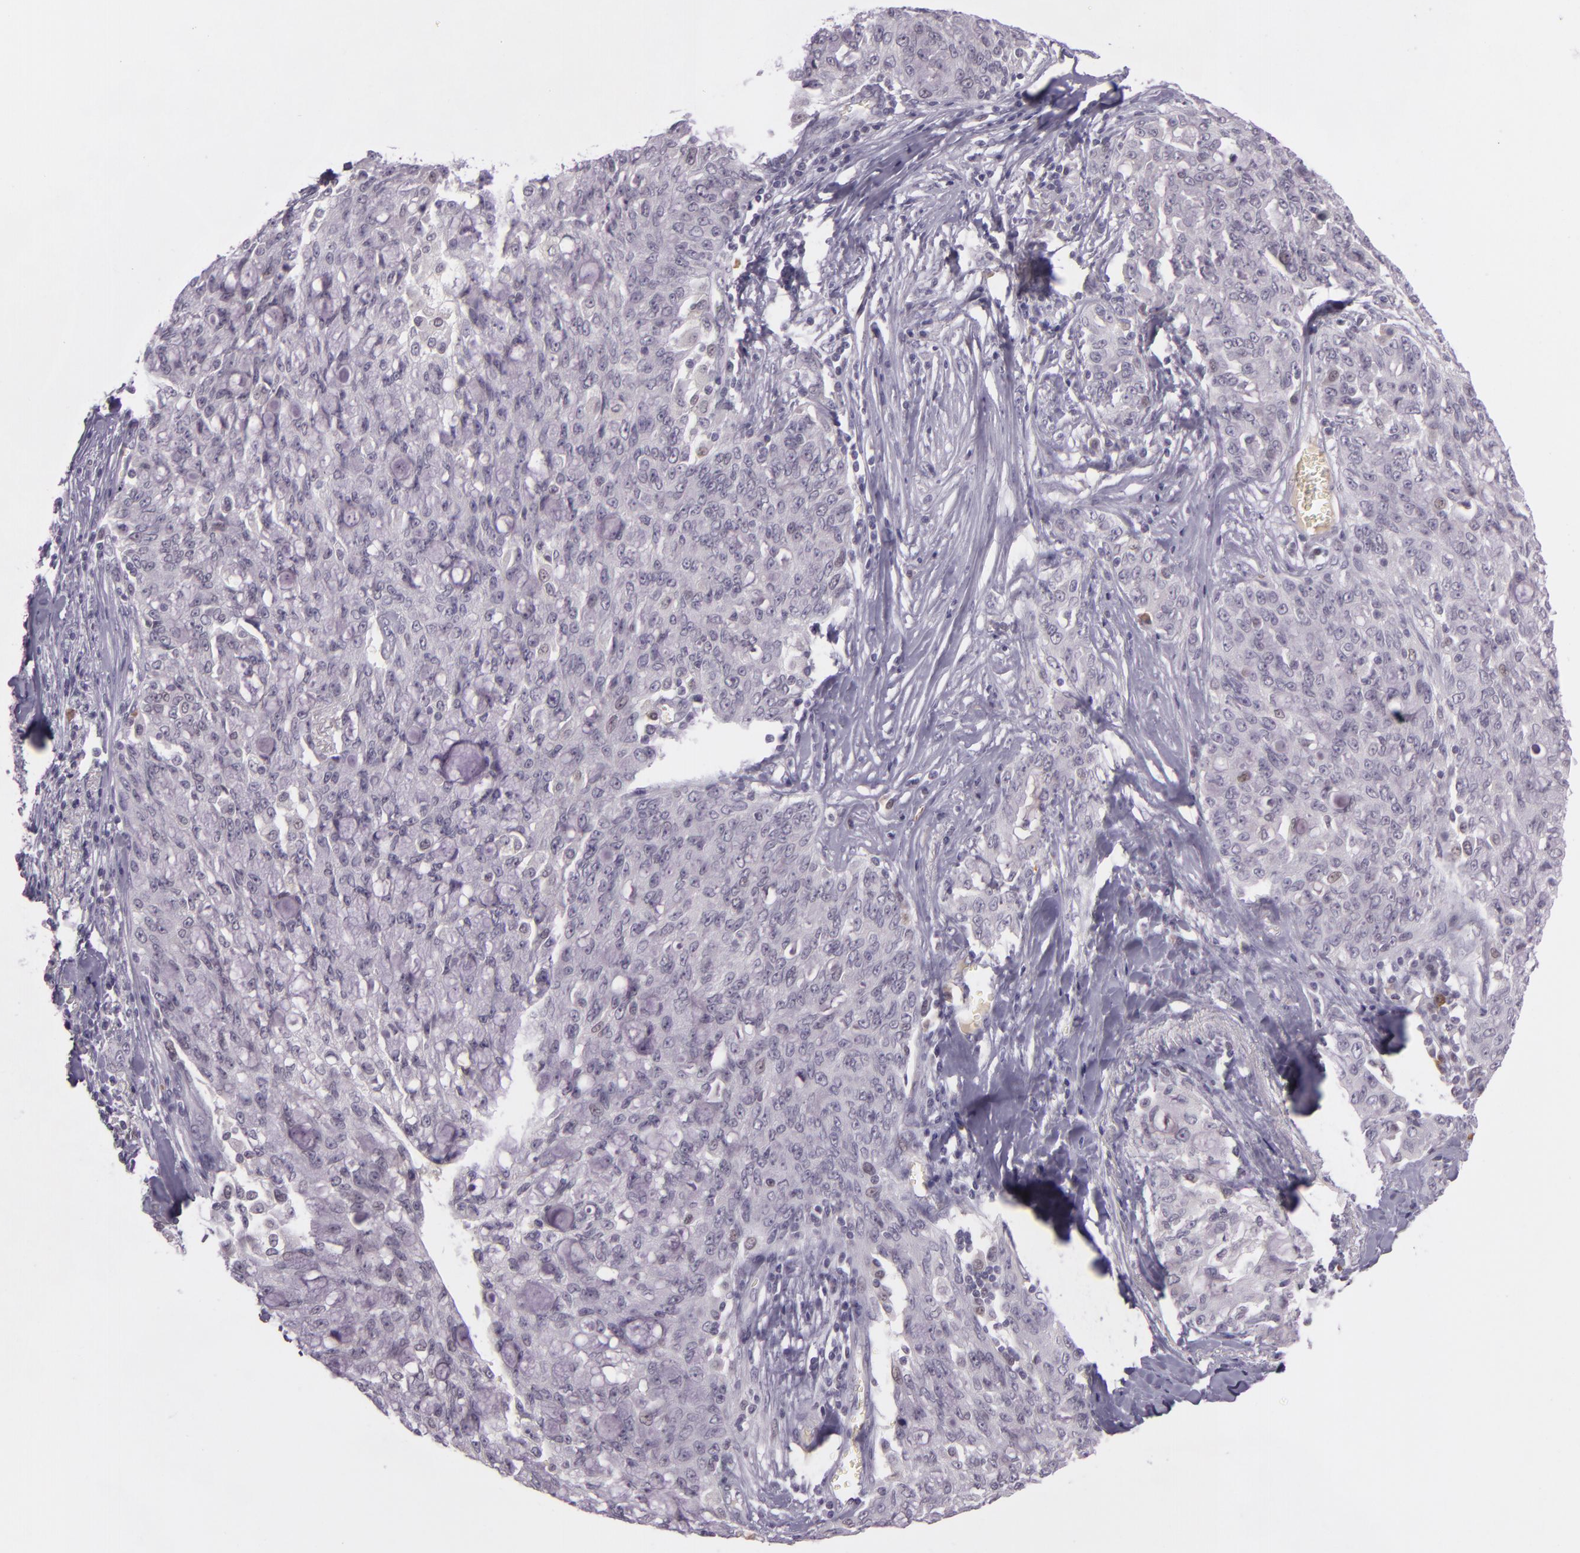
{"staining": {"intensity": "negative", "quantity": "none", "location": "none"}, "tissue": "lung cancer", "cell_type": "Tumor cells", "image_type": "cancer", "snomed": [{"axis": "morphology", "description": "Adenocarcinoma, NOS"}, {"axis": "topography", "description": "Lung"}], "caption": "The immunohistochemistry (IHC) image has no significant staining in tumor cells of lung cancer (adenocarcinoma) tissue. The staining is performed using DAB (3,3'-diaminobenzidine) brown chromogen with nuclei counter-stained in using hematoxylin.", "gene": "CHEK2", "patient": {"sex": "female", "age": 44}}